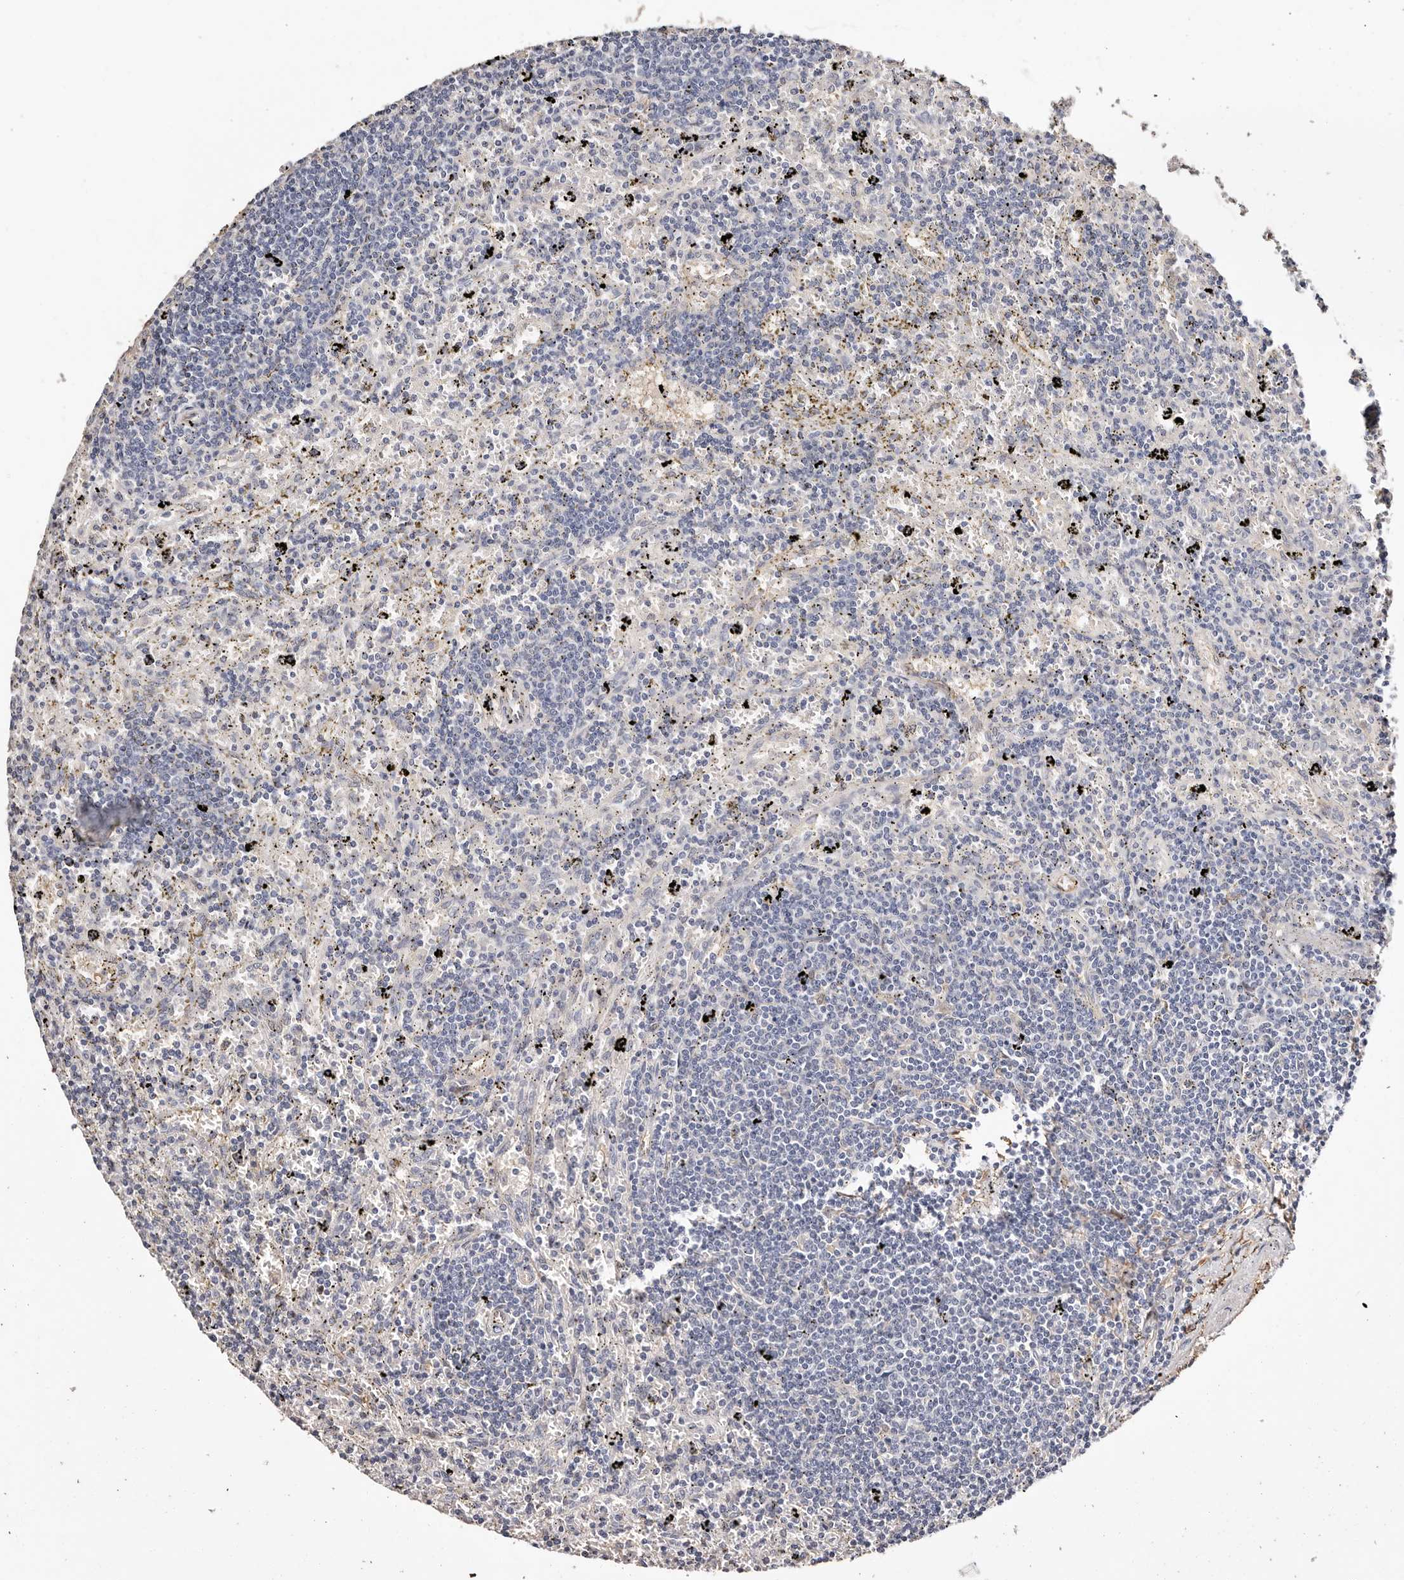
{"staining": {"intensity": "negative", "quantity": "none", "location": "none"}, "tissue": "lymphoma", "cell_type": "Tumor cells", "image_type": "cancer", "snomed": [{"axis": "morphology", "description": "Malignant lymphoma, non-Hodgkin's type, Low grade"}, {"axis": "topography", "description": "Spleen"}], "caption": "DAB immunohistochemical staining of human low-grade malignant lymphoma, non-Hodgkin's type demonstrates no significant expression in tumor cells. Nuclei are stained in blue.", "gene": "TGM2", "patient": {"sex": "male", "age": 76}}